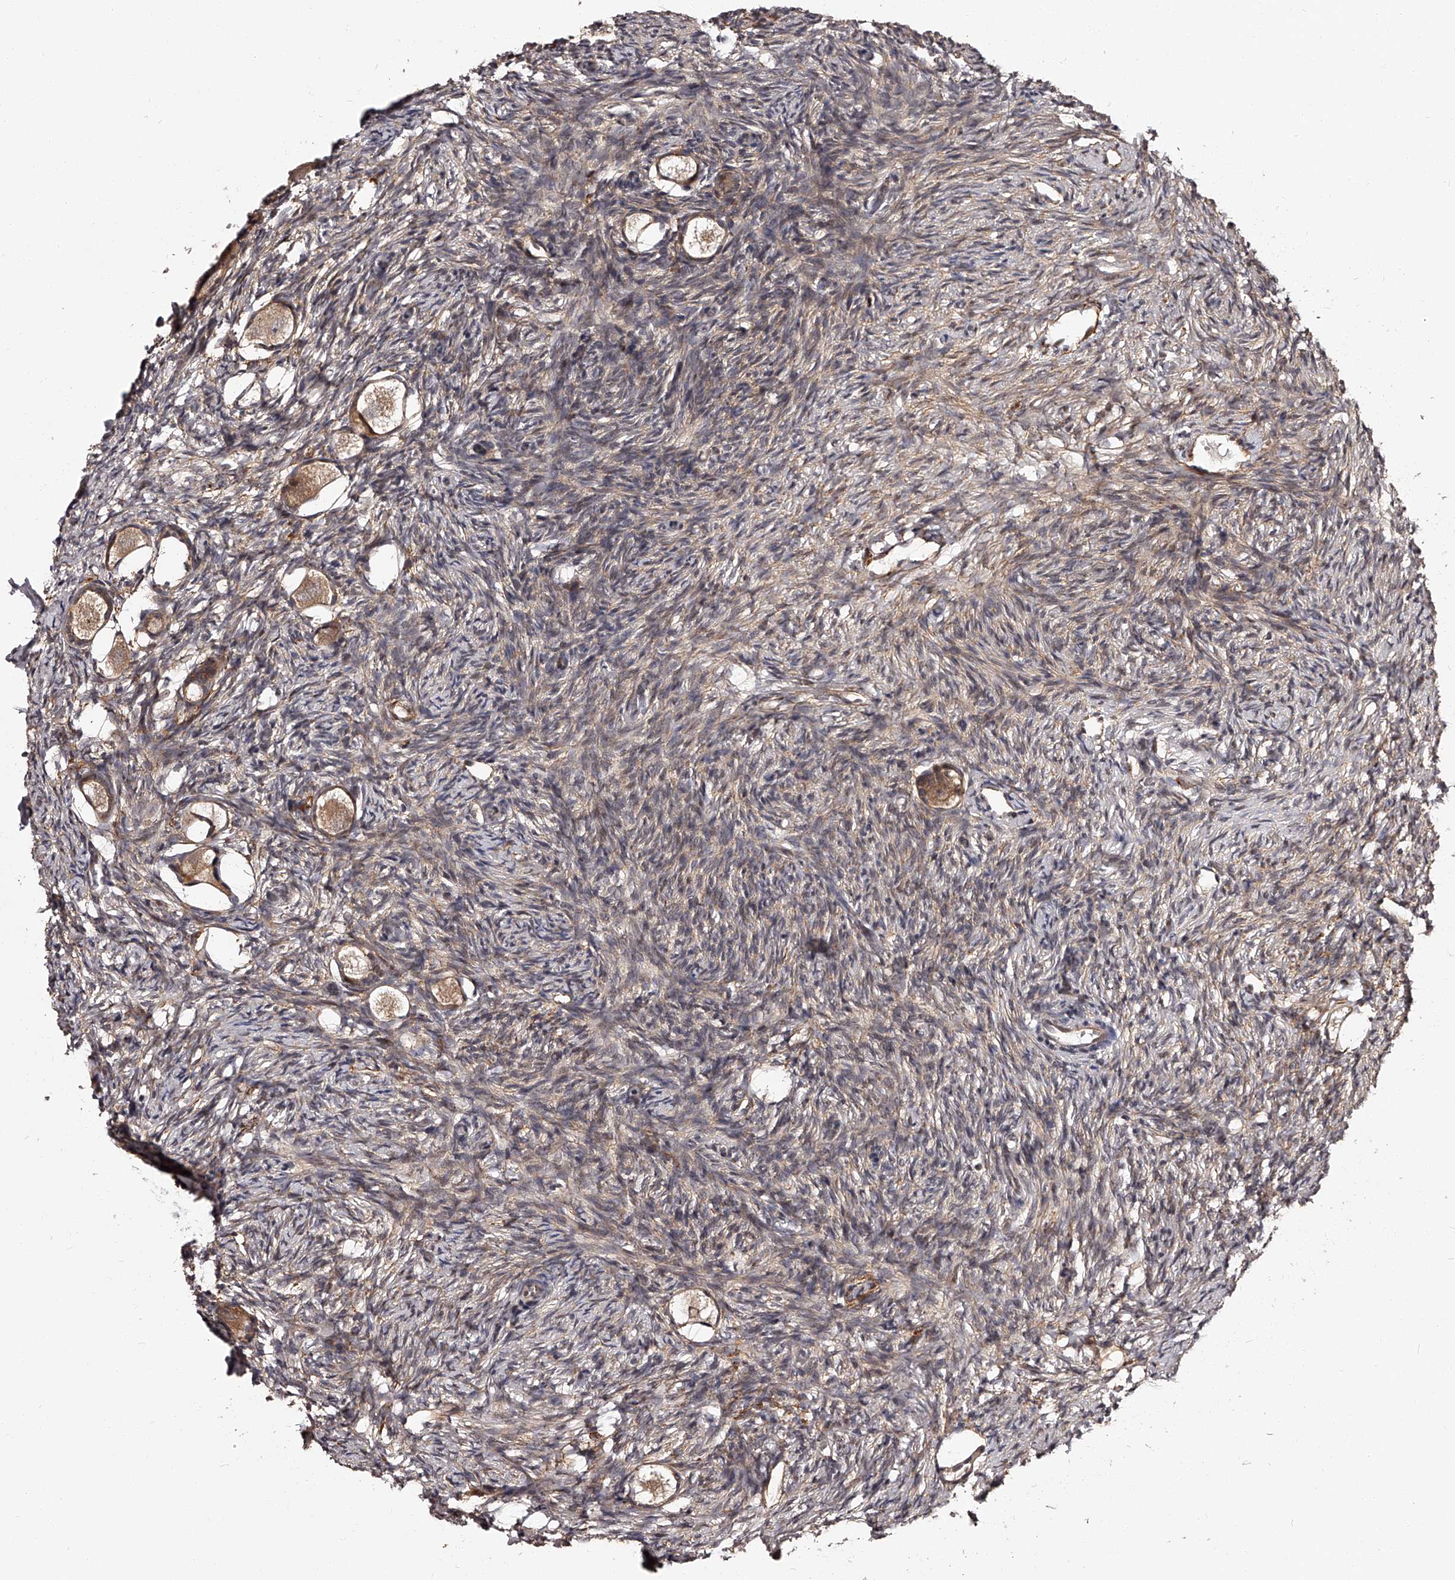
{"staining": {"intensity": "moderate", "quantity": ">75%", "location": "cytoplasmic/membranous"}, "tissue": "ovary", "cell_type": "Follicle cells", "image_type": "normal", "snomed": [{"axis": "morphology", "description": "Normal tissue, NOS"}, {"axis": "topography", "description": "Ovary"}], "caption": "Protein staining of benign ovary exhibits moderate cytoplasmic/membranous expression in about >75% of follicle cells.", "gene": "RSC1A1", "patient": {"sex": "female", "age": 27}}